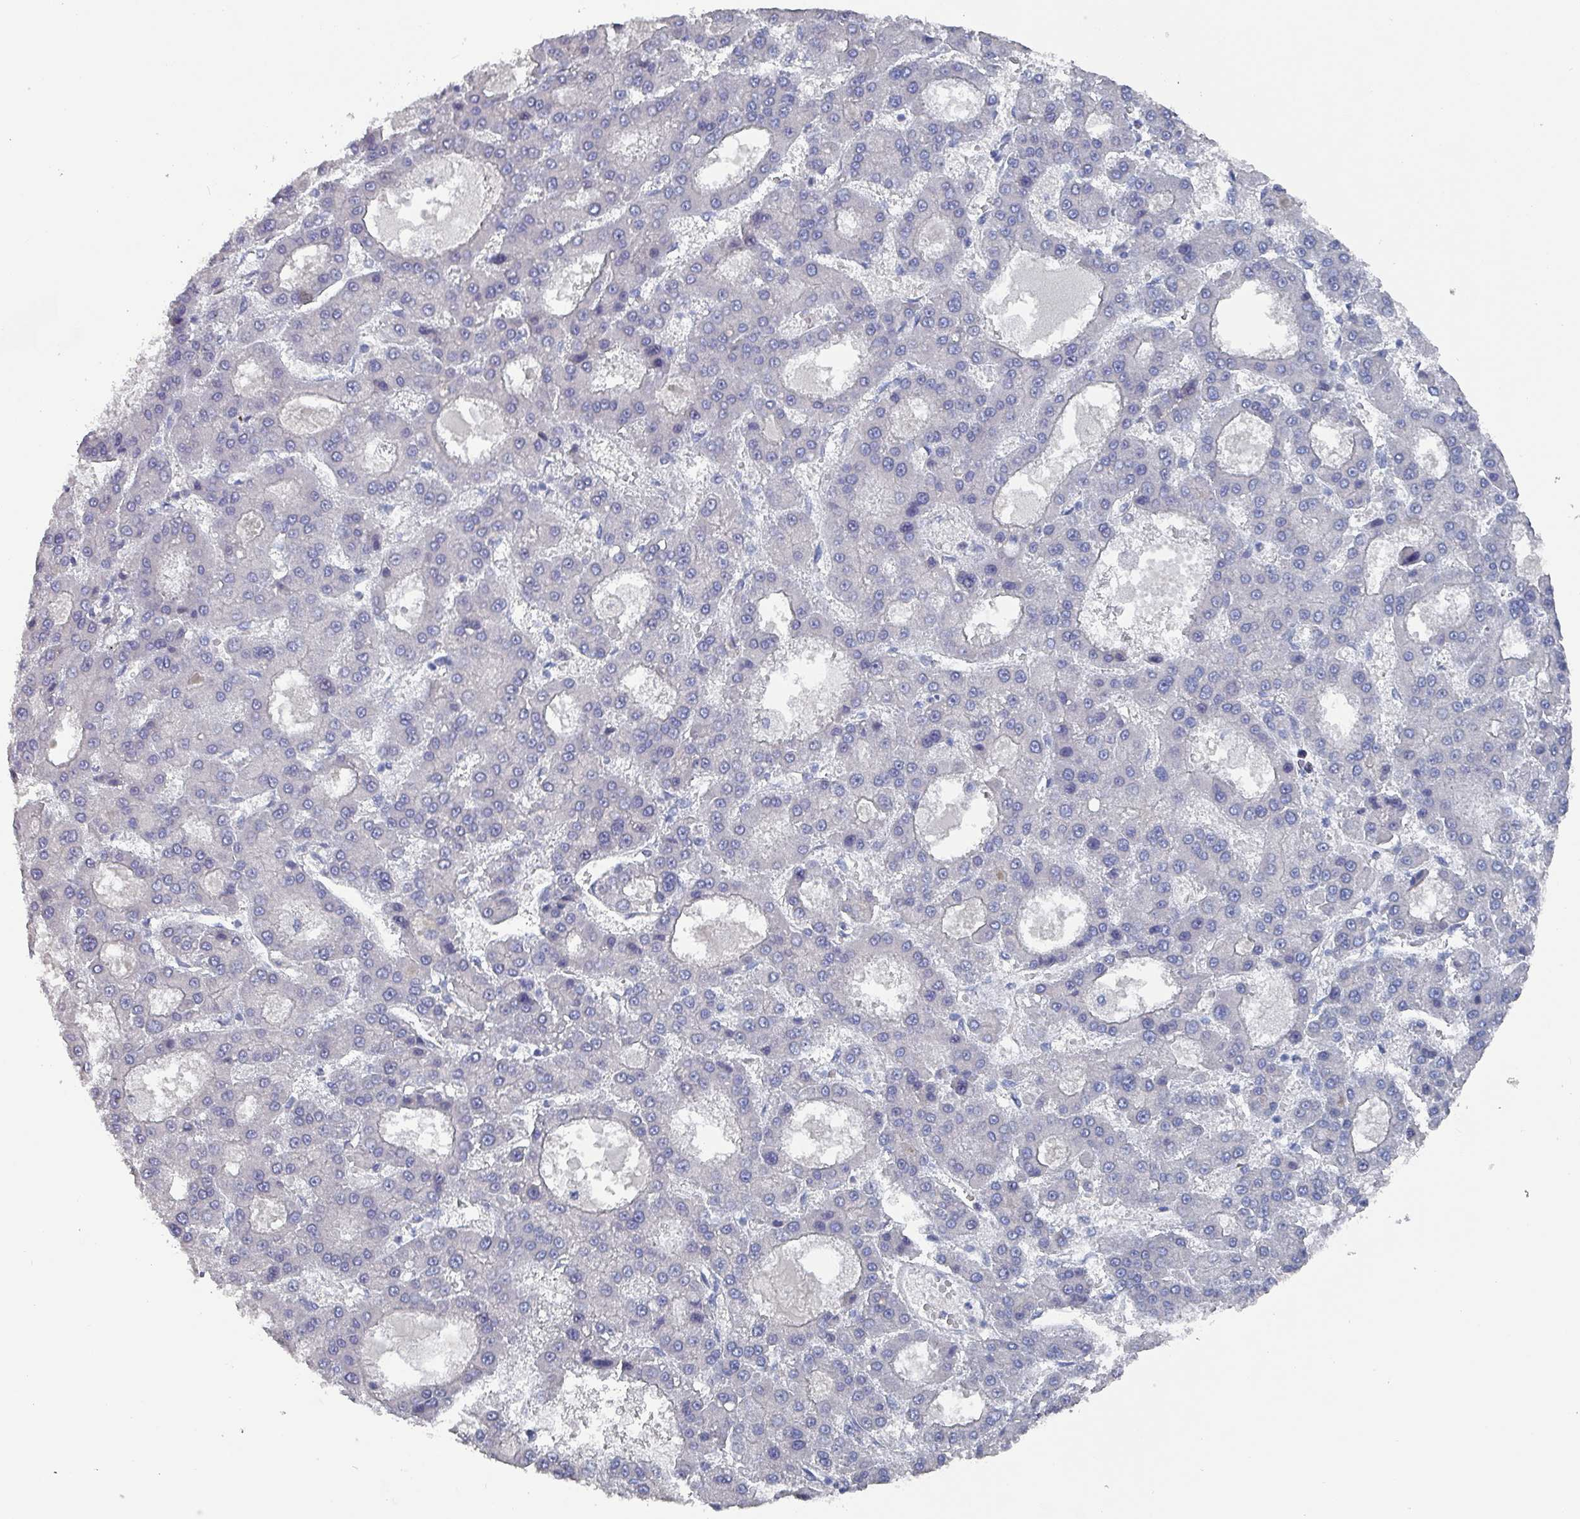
{"staining": {"intensity": "negative", "quantity": "none", "location": "none"}, "tissue": "liver cancer", "cell_type": "Tumor cells", "image_type": "cancer", "snomed": [{"axis": "morphology", "description": "Carcinoma, Hepatocellular, NOS"}, {"axis": "topography", "description": "Liver"}], "caption": "Immunohistochemistry photomicrograph of neoplastic tissue: human hepatocellular carcinoma (liver) stained with DAB (3,3'-diaminobenzidine) exhibits no significant protein positivity in tumor cells.", "gene": "DRD5", "patient": {"sex": "male", "age": 70}}